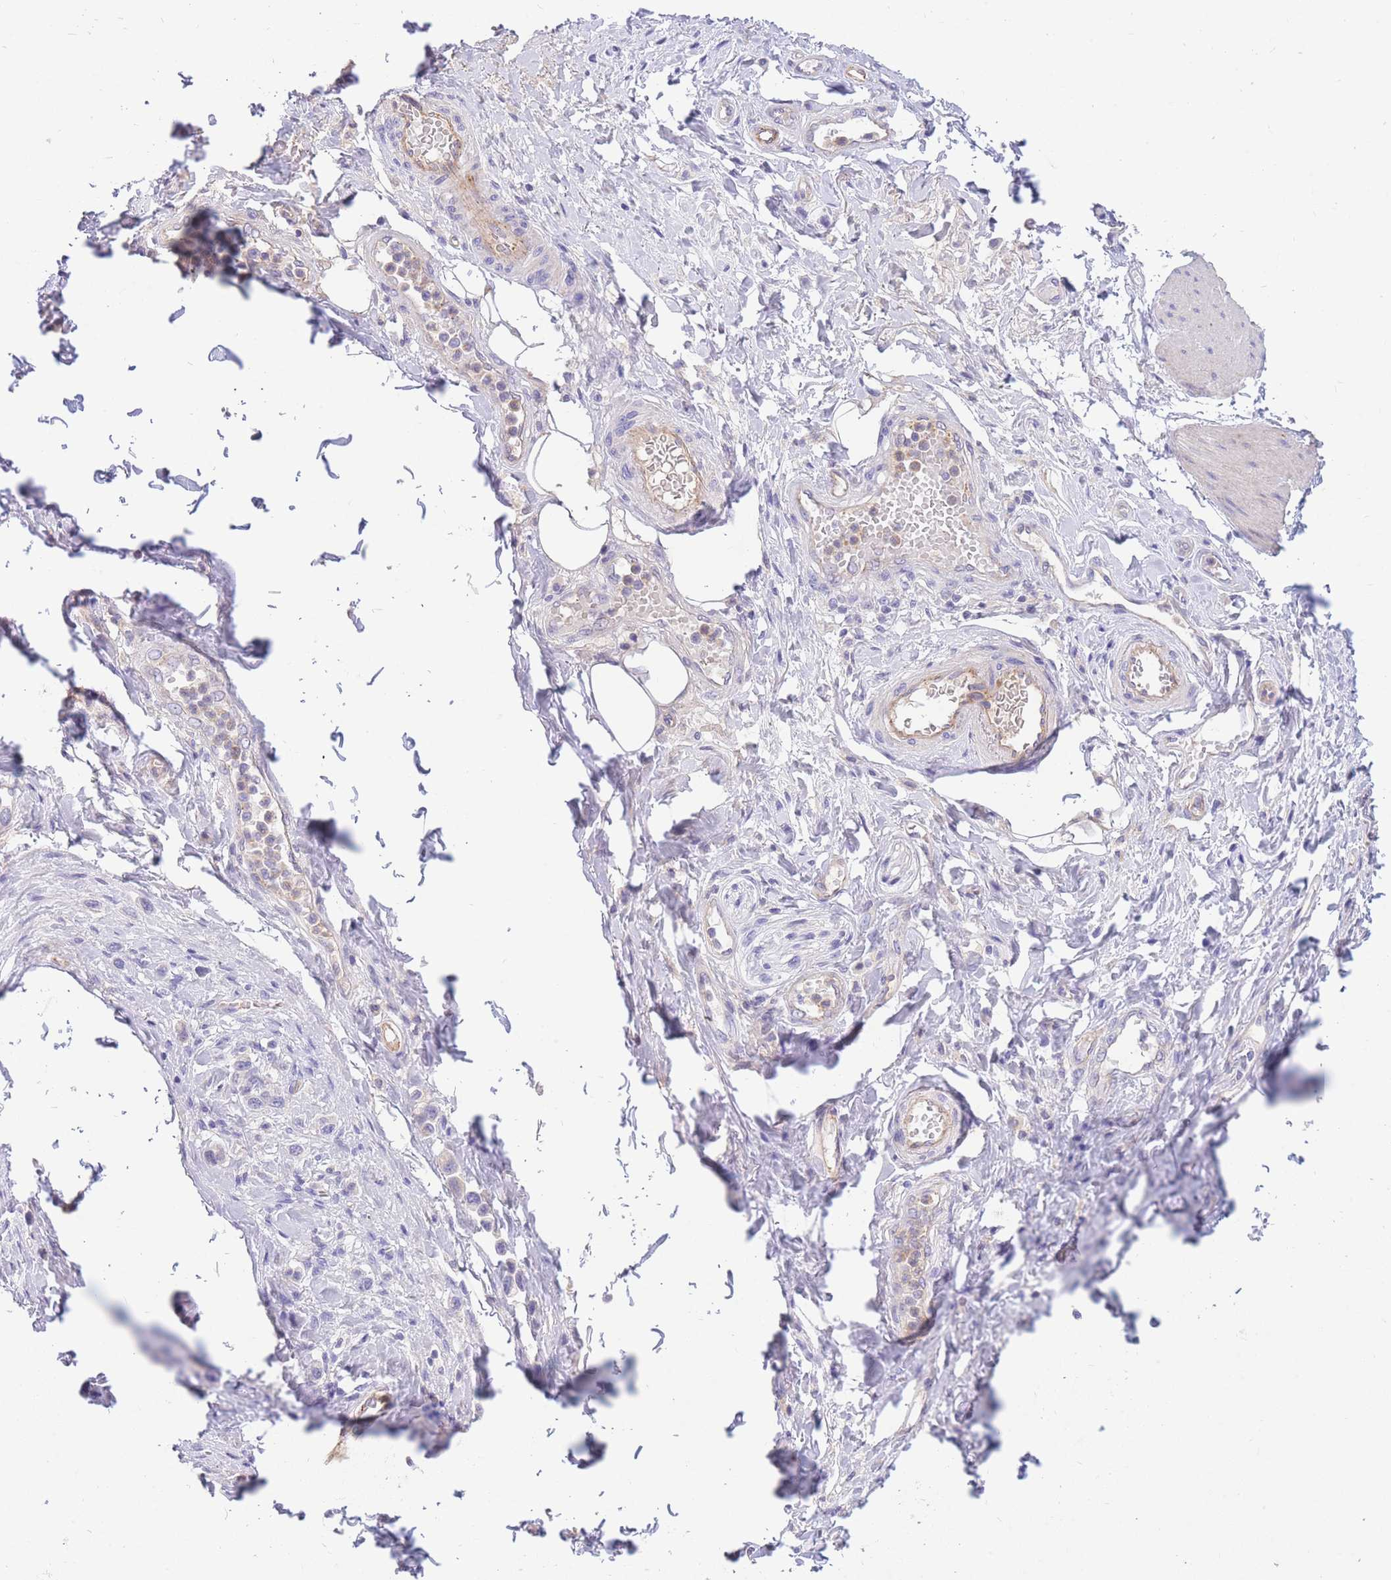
{"staining": {"intensity": "negative", "quantity": "none", "location": "none"}, "tissue": "stomach cancer", "cell_type": "Tumor cells", "image_type": "cancer", "snomed": [{"axis": "morphology", "description": "Adenocarcinoma, NOS"}, {"axis": "topography", "description": "Stomach"}], "caption": "IHC image of stomach adenocarcinoma stained for a protein (brown), which reveals no expression in tumor cells. (Stains: DAB IHC with hematoxylin counter stain, Microscopy: brightfield microscopy at high magnification).", "gene": "SULT1A1", "patient": {"sex": "female", "age": 65}}